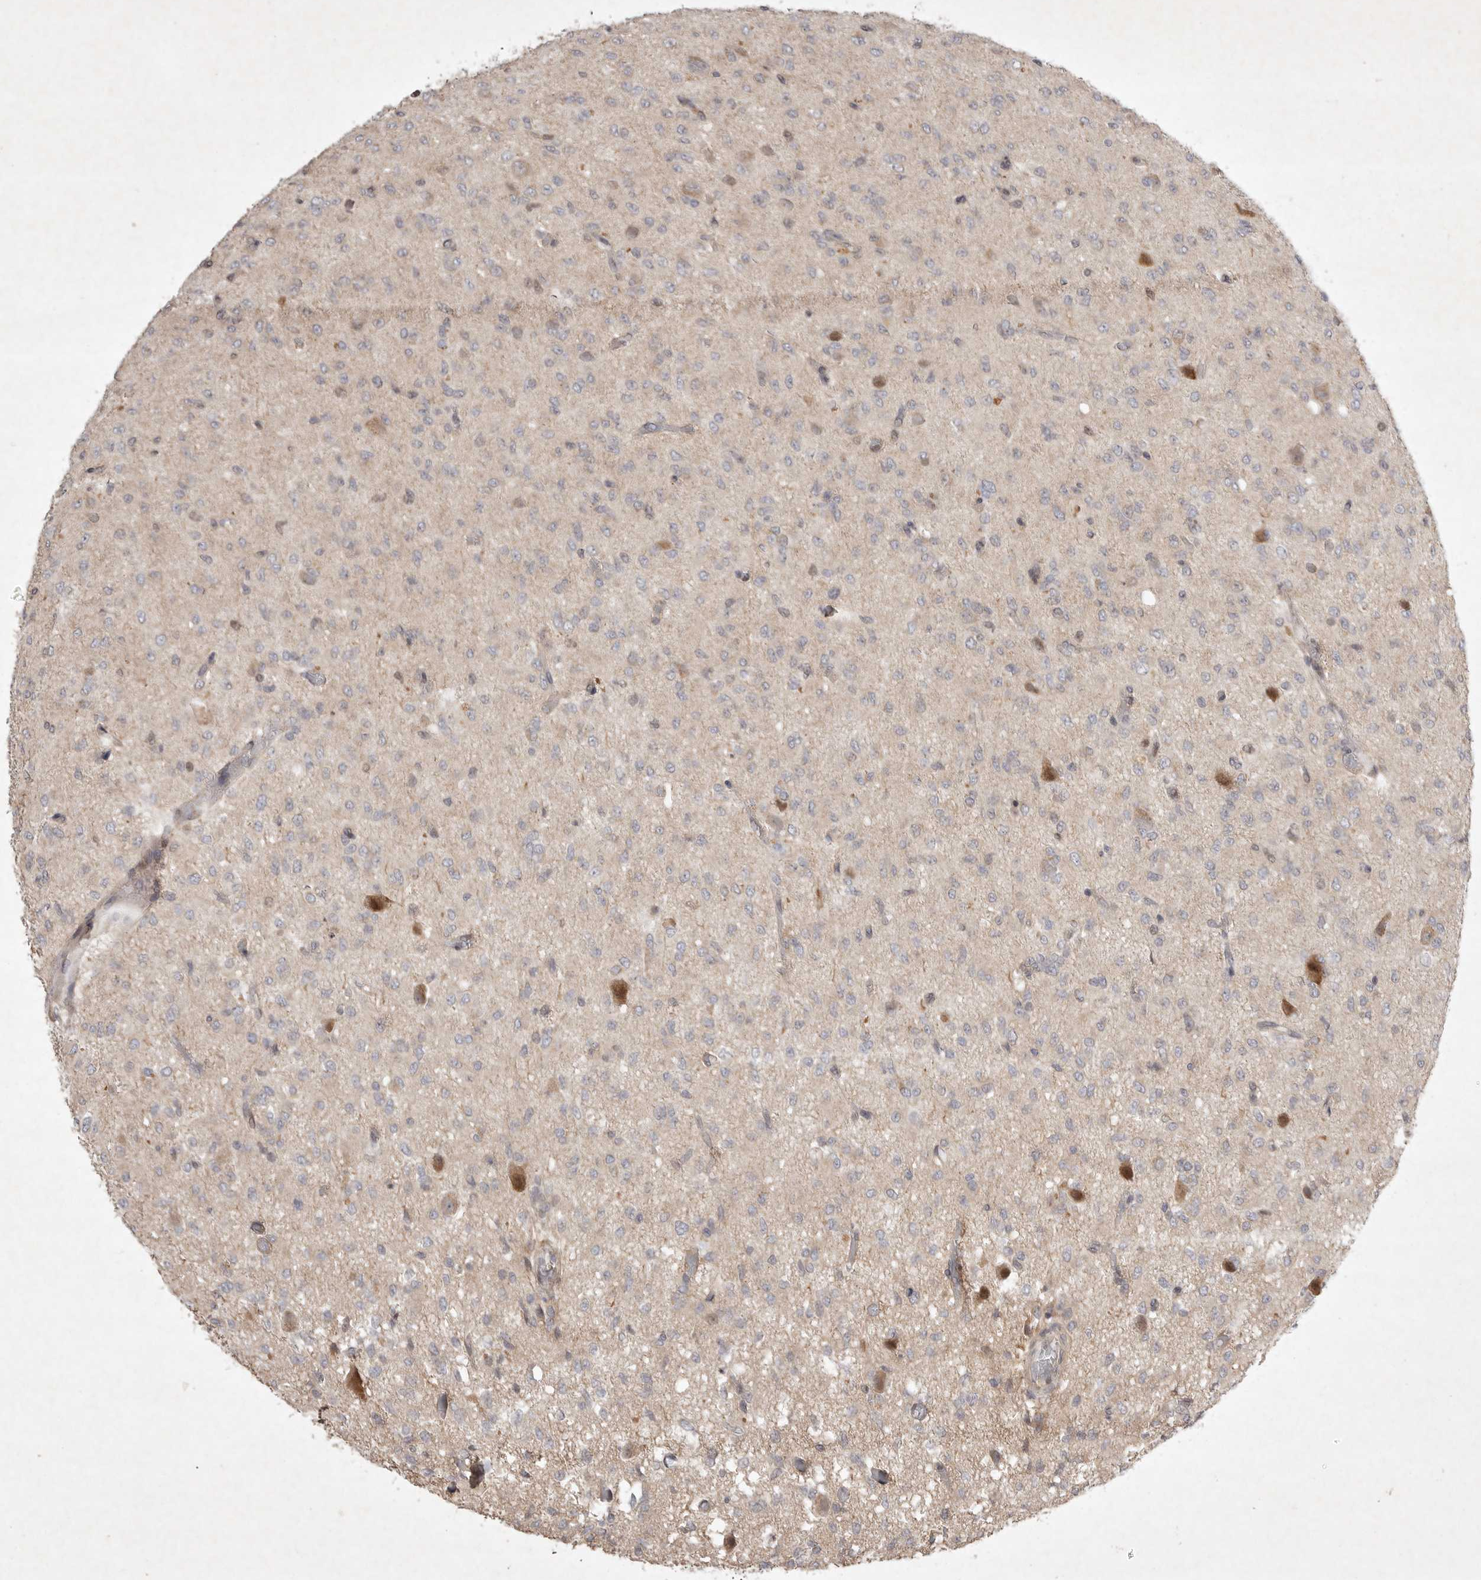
{"staining": {"intensity": "weak", "quantity": "<25%", "location": "nuclear"}, "tissue": "glioma", "cell_type": "Tumor cells", "image_type": "cancer", "snomed": [{"axis": "morphology", "description": "Glioma, malignant, High grade"}, {"axis": "topography", "description": "Brain"}], "caption": "Tumor cells are negative for brown protein staining in malignant glioma (high-grade). The staining was performed using DAB (3,3'-diaminobenzidine) to visualize the protein expression in brown, while the nuclei were stained in blue with hematoxylin (Magnification: 20x).", "gene": "EIF2AK1", "patient": {"sex": "female", "age": 59}}